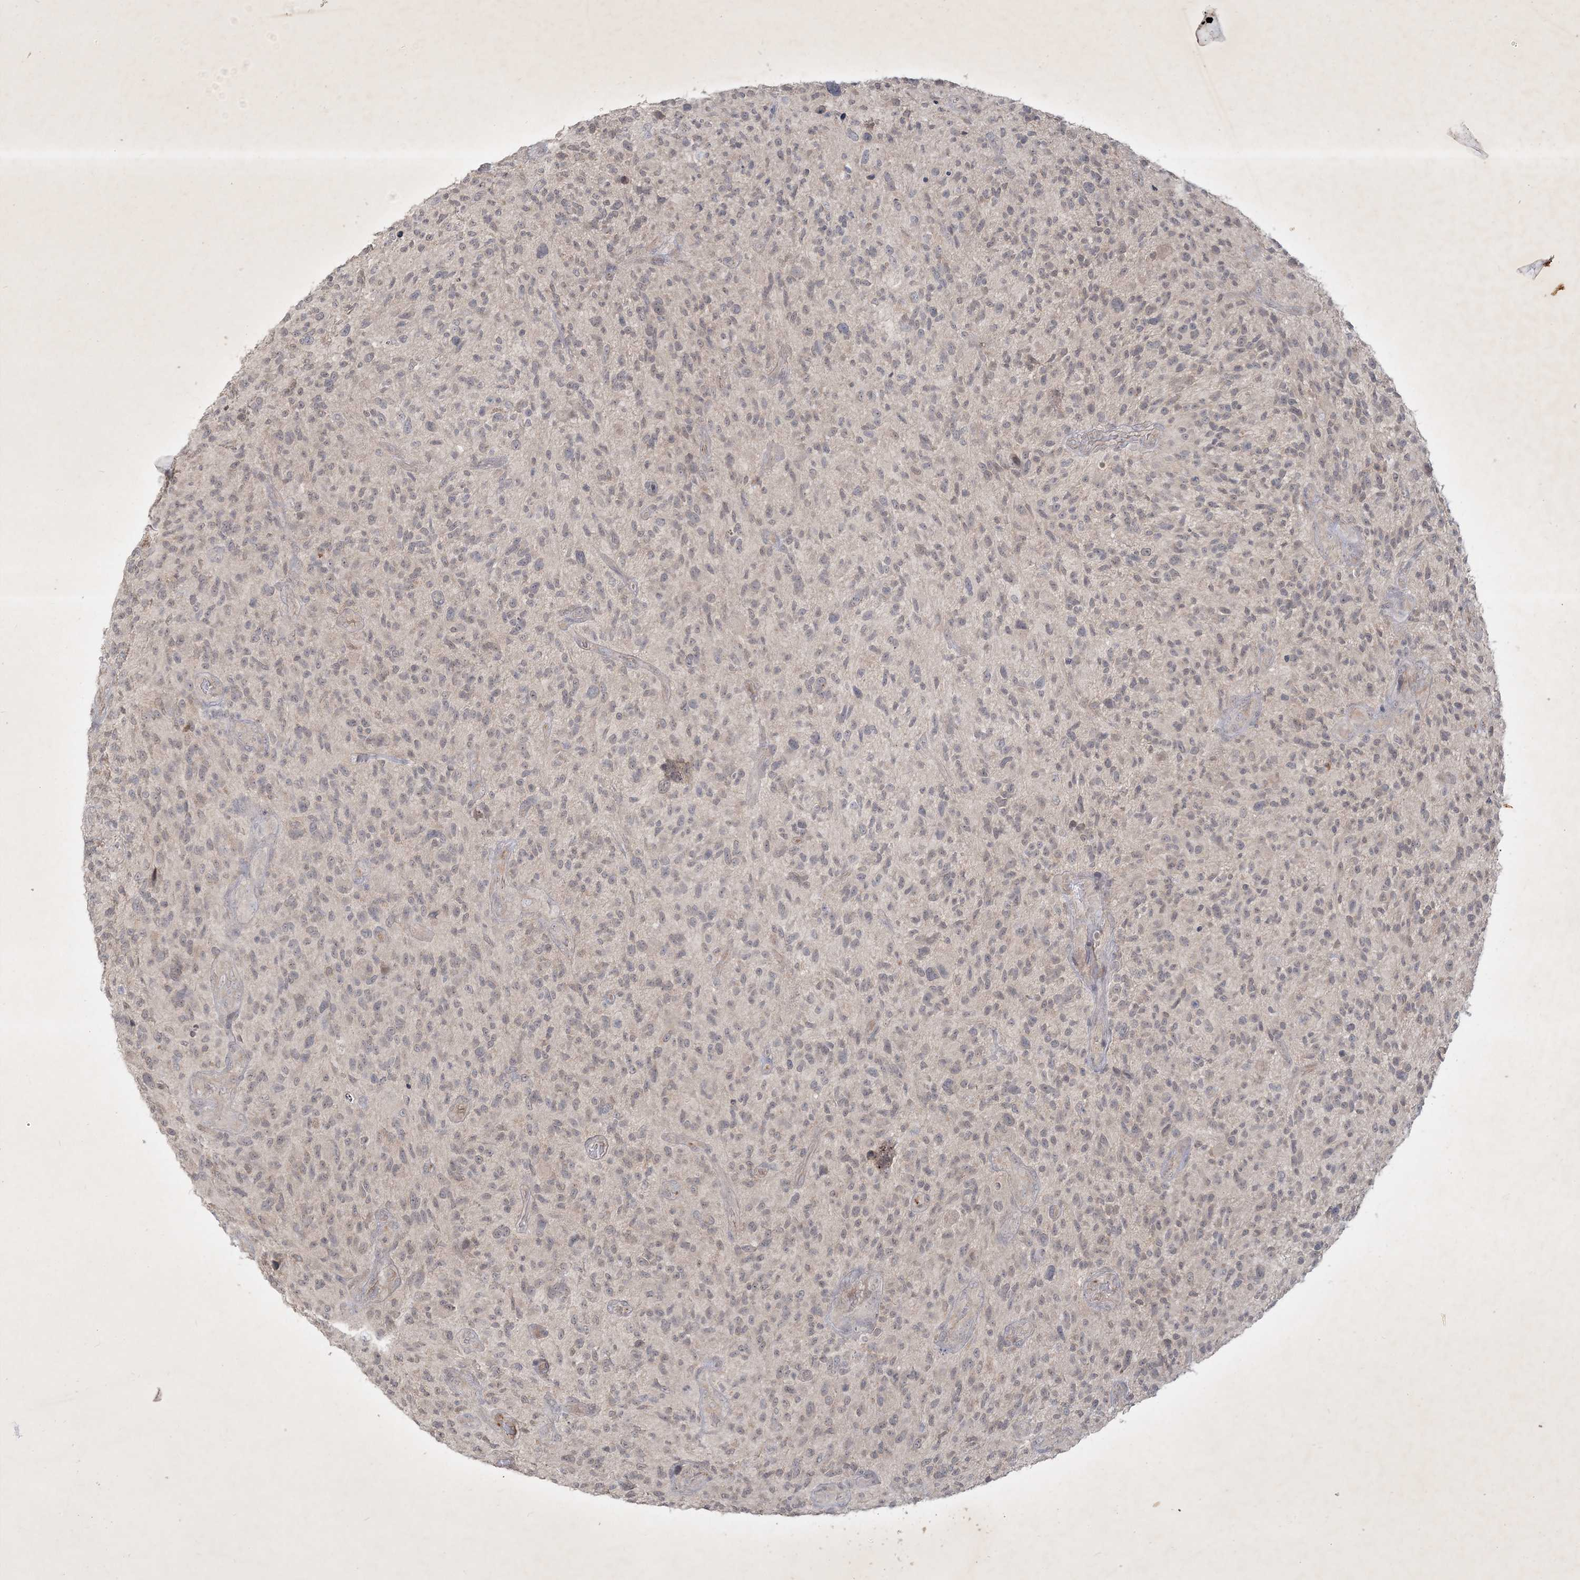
{"staining": {"intensity": "negative", "quantity": "none", "location": "none"}, "tissue": "glioma", "cell_type": "Tumor cells", "image_type": "cancer", "snomed": [{"axis": "morphology", "description": "Glioma, malignant, High grade"}, {"axis": "topography", "description": "Brain"}], "caption": "Immunohistochemical staining of malignant glioma (high-grade) reveals no significant positivity in tumor cells.", "gene": "BOD1", "patient": {"sex": "male", "age": 47}}